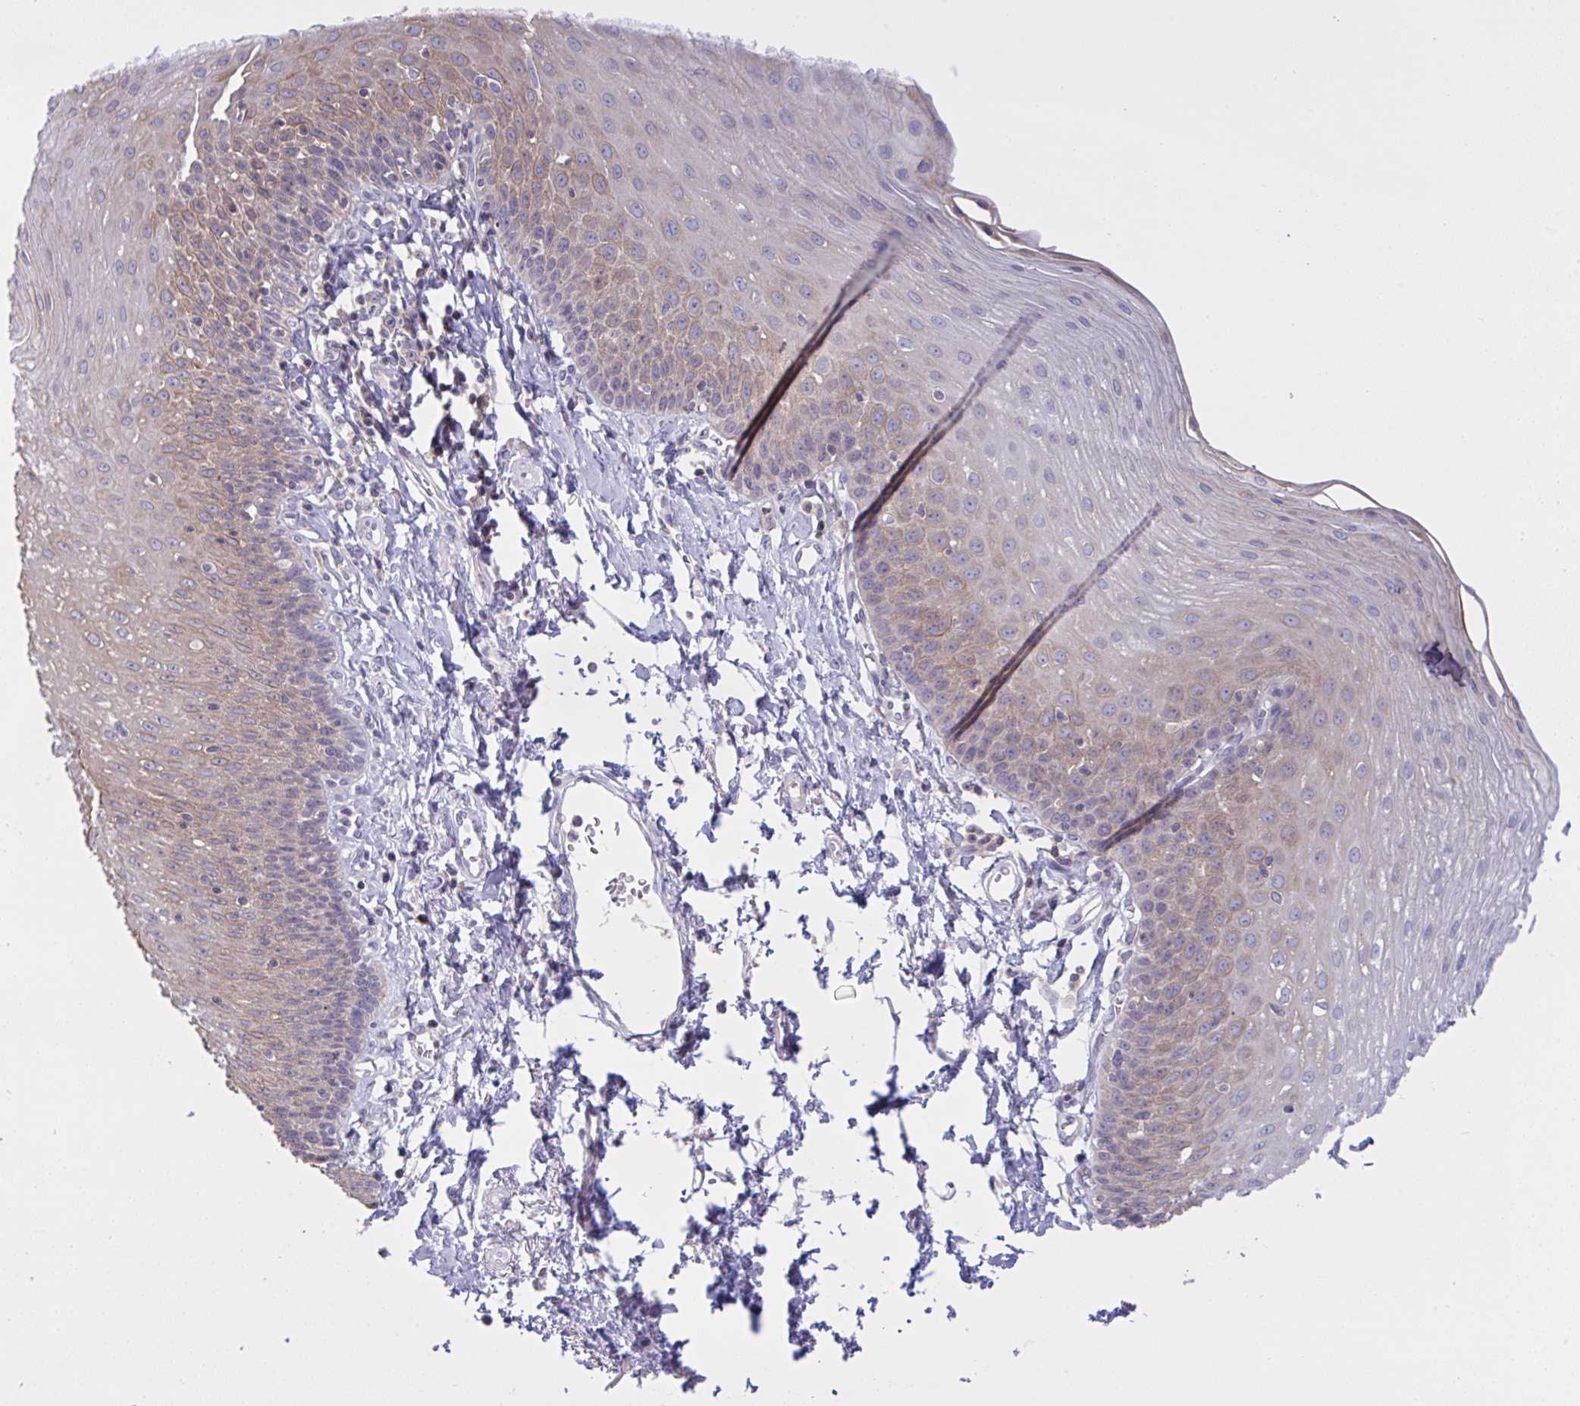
{"staining": {"intensity": "weak", "quantity": "25%-75%", "location": "cytoplasmic/membranous"}, "tissue": "esophagus", "cell_type": "Squamous epithelial cells", "image_type": "normal", "snomed": [{"axis": "morphology", "description": "Normal tissue, NOS"}, {"axis": "topography", "description": "Esophagus"}], "caption": "This photomicrograph shows immunohistochemistry (IHC) staining of normal esophagus, with low weak cytoplasmic/membranous staining in approximately 25%-75% of squamous epithelial cells.", "gene": "TMEM41A", "patient": {"sex": "female", "age": 81}}